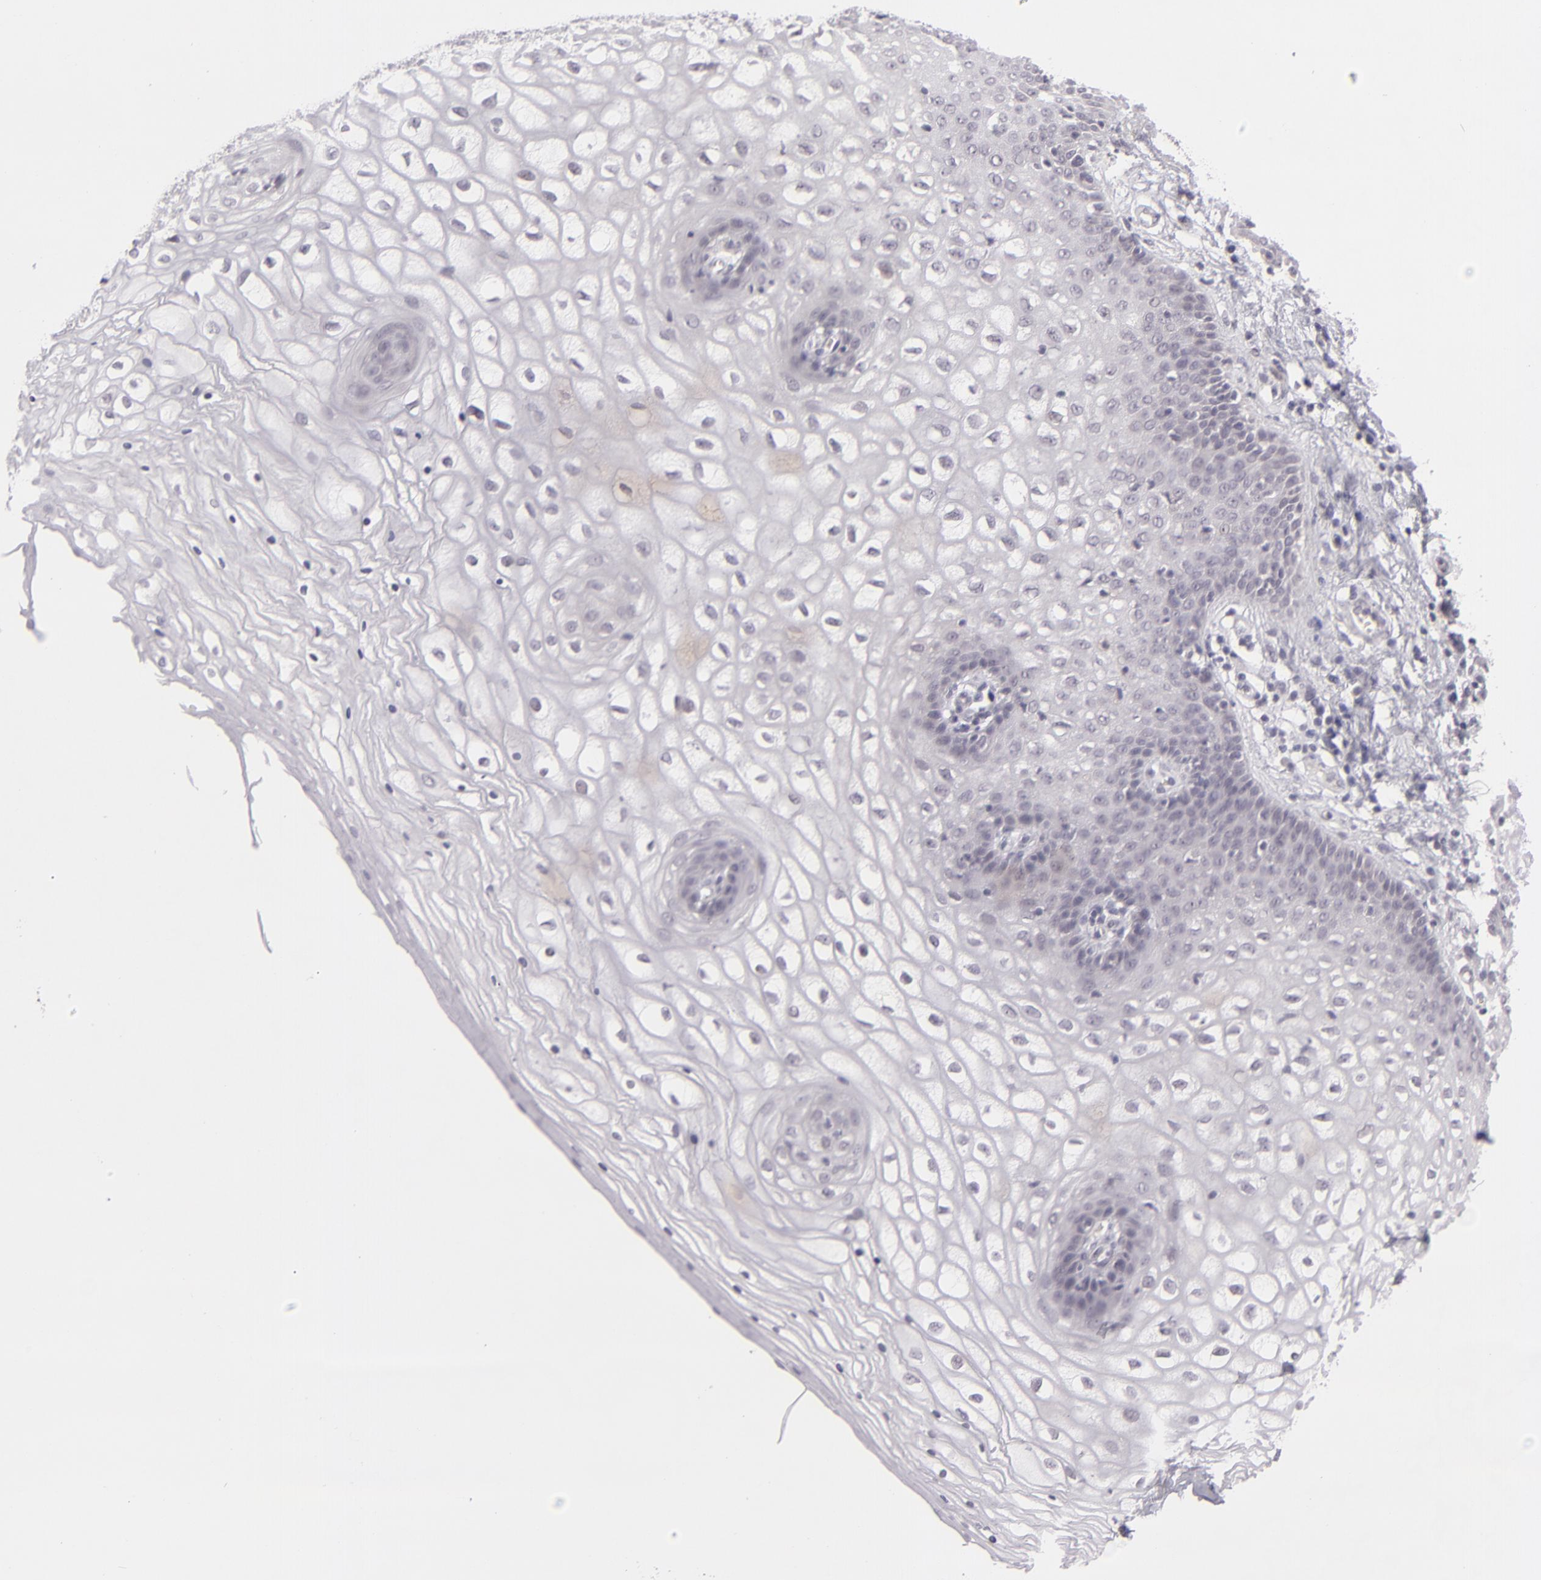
{"staining": {"intensity": "negative", "quantity": "none", "location": "none"}, "tissue": "vagina", "cell_type": "Squamous epithelial cells", "image_type": "normal", "snomed": [{"axis": "morphology", "description": "Normal tissue, NOS"}, {"axis": "topography", "description": "Vagina"}], "caption": "The immunohistochemistry (IHC) photomicrograph has no significant positivity in squamous epithelial cells of vagina. The staining is performed using DAB (3,3'-diaminobenzidine) brown chromogen with nuclei counter-stained in using hematoxylin.", "gene": "ZNF205", "patient": {"sex": "female", "age": 34}}